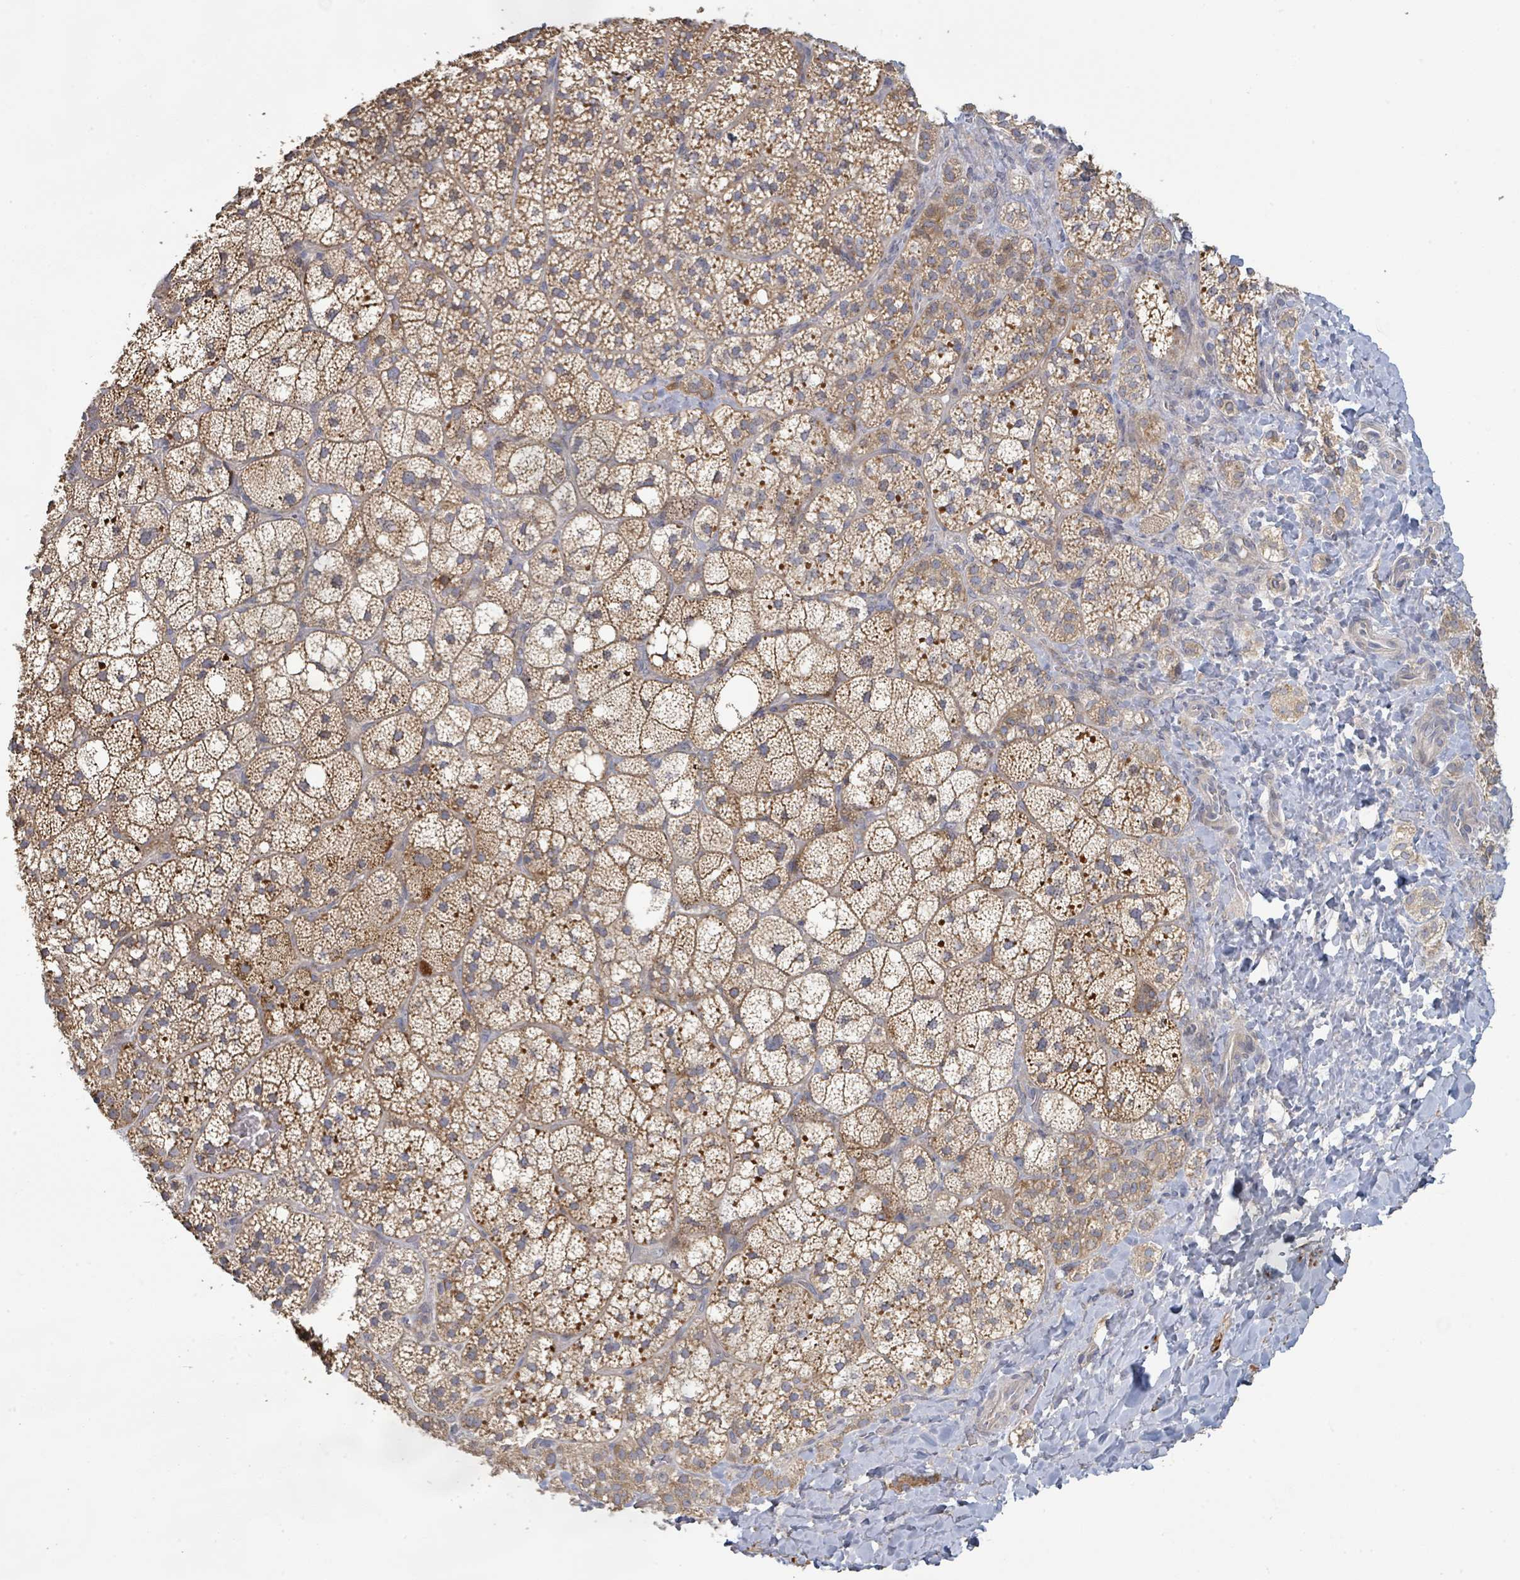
{"staining": {"intensity": "moderate", "quantity": ">75%", "location": "cytoplasmic/membranous"}, "tissue": "adrenal gland", "cell_type": "Glandular cells", "image_type": "normal", "snomed": [{"axis": "morphology", "description": "Normal tissue, NOS"}, {"axis": "topography", "description": "Adrenal gland"}], "caption": "Moderate cytoplasmic/membranous positivity for a protein is appreciated in approximately >75% of glandular cells of benign adrenal gland using IHC.", "gene": "KCNS2", "patient": {"sex": "male", "age": 53}}